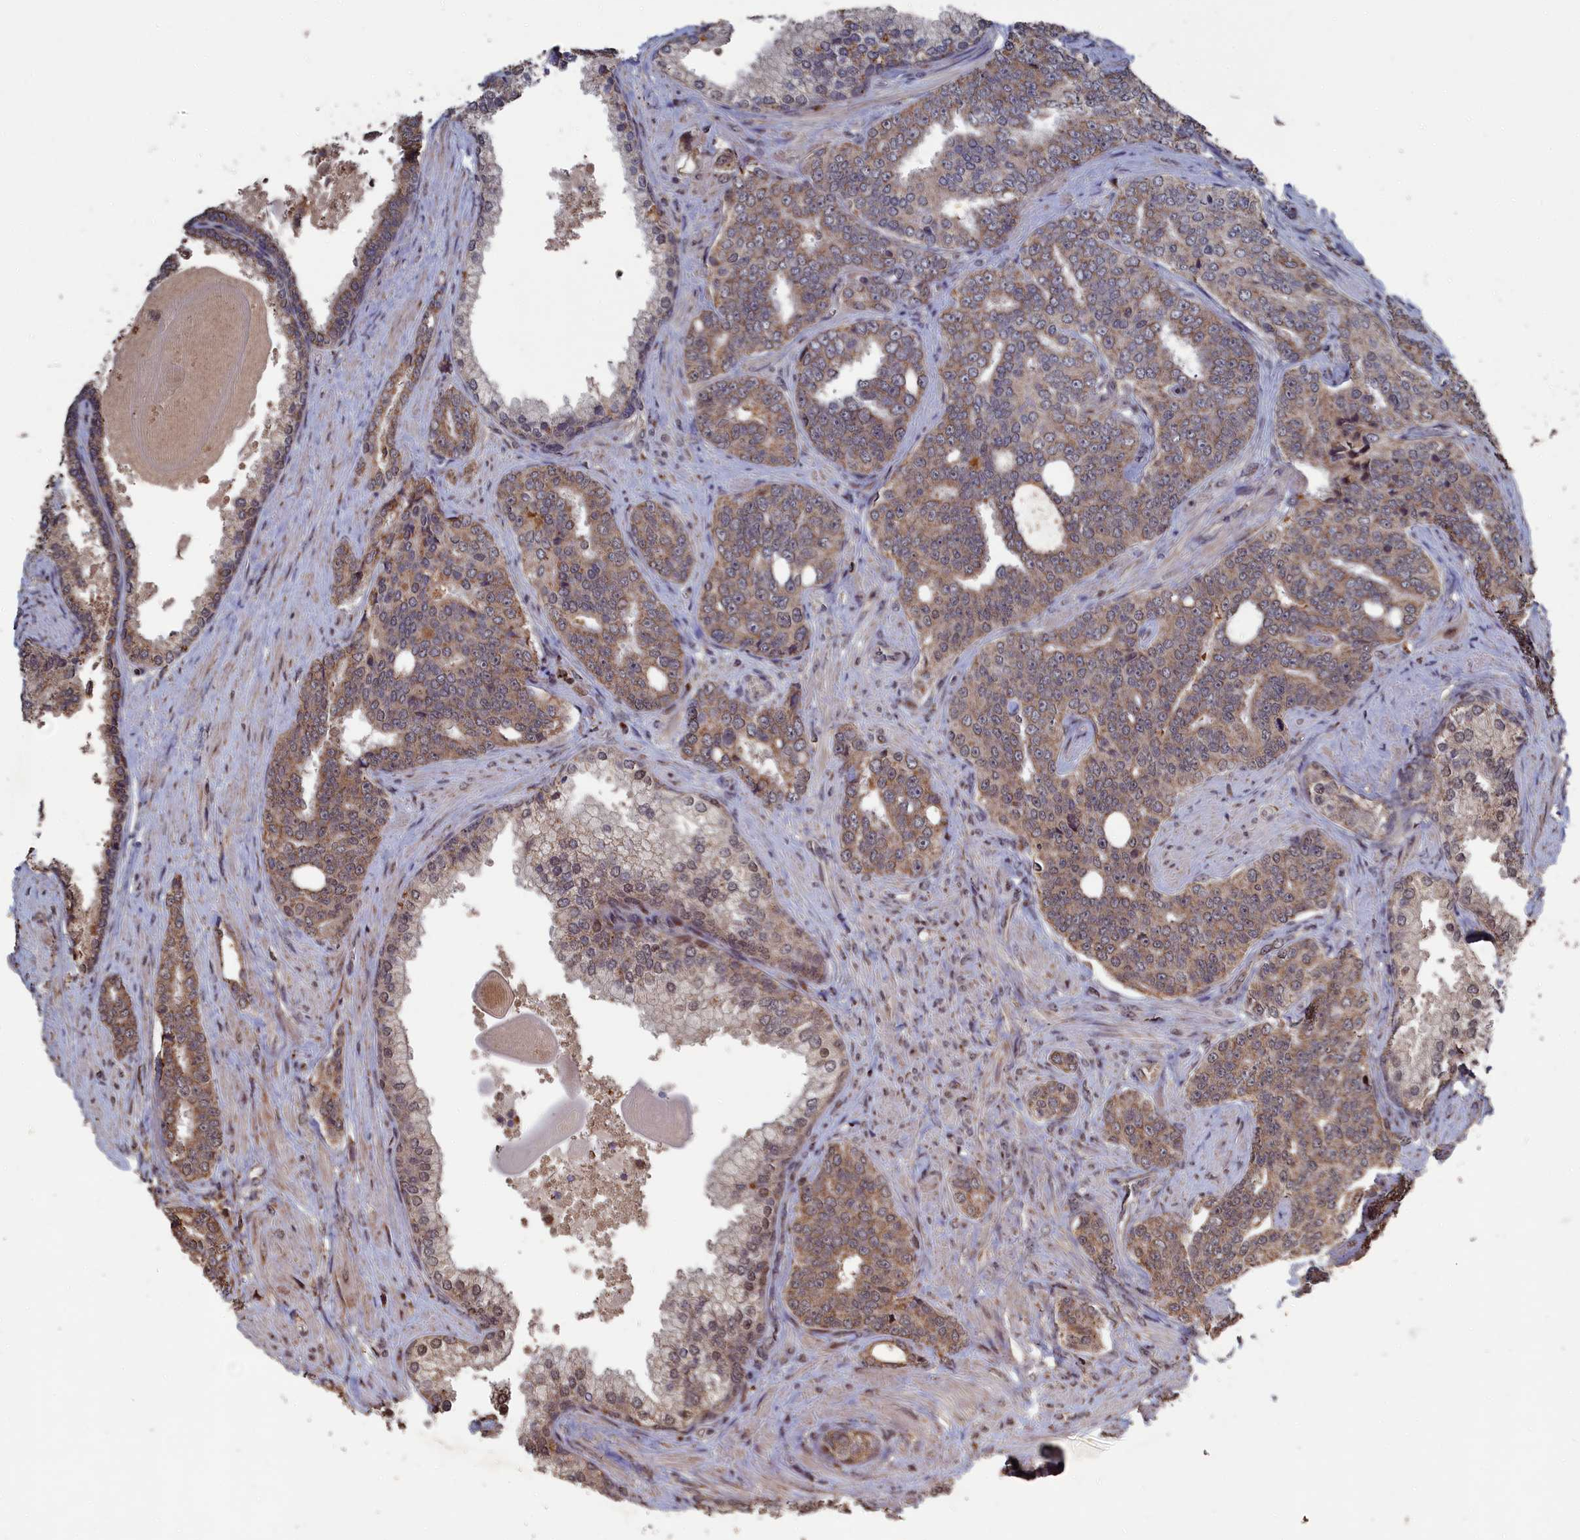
{"staining": {"intensity": "moderate", "quantity": ">75%", "location": "cytoplasmic/membranous"}, "tissue": "prostate cancer", "cell_type": "Tumor cells", "image_type": "cancer", "snomed": [{"axis": "morphology", "description": "Adenocarcinoma, High grade"}, {"axis": "topography", "description": "Prostate"}], "caption": "Prostate cancer tissue reveals moderate cytoplasmic/membranous positivity in approximately >75% of tumor cells", "gene": "CEACAM21", "patient": {"sex": "male", "age": 67}}